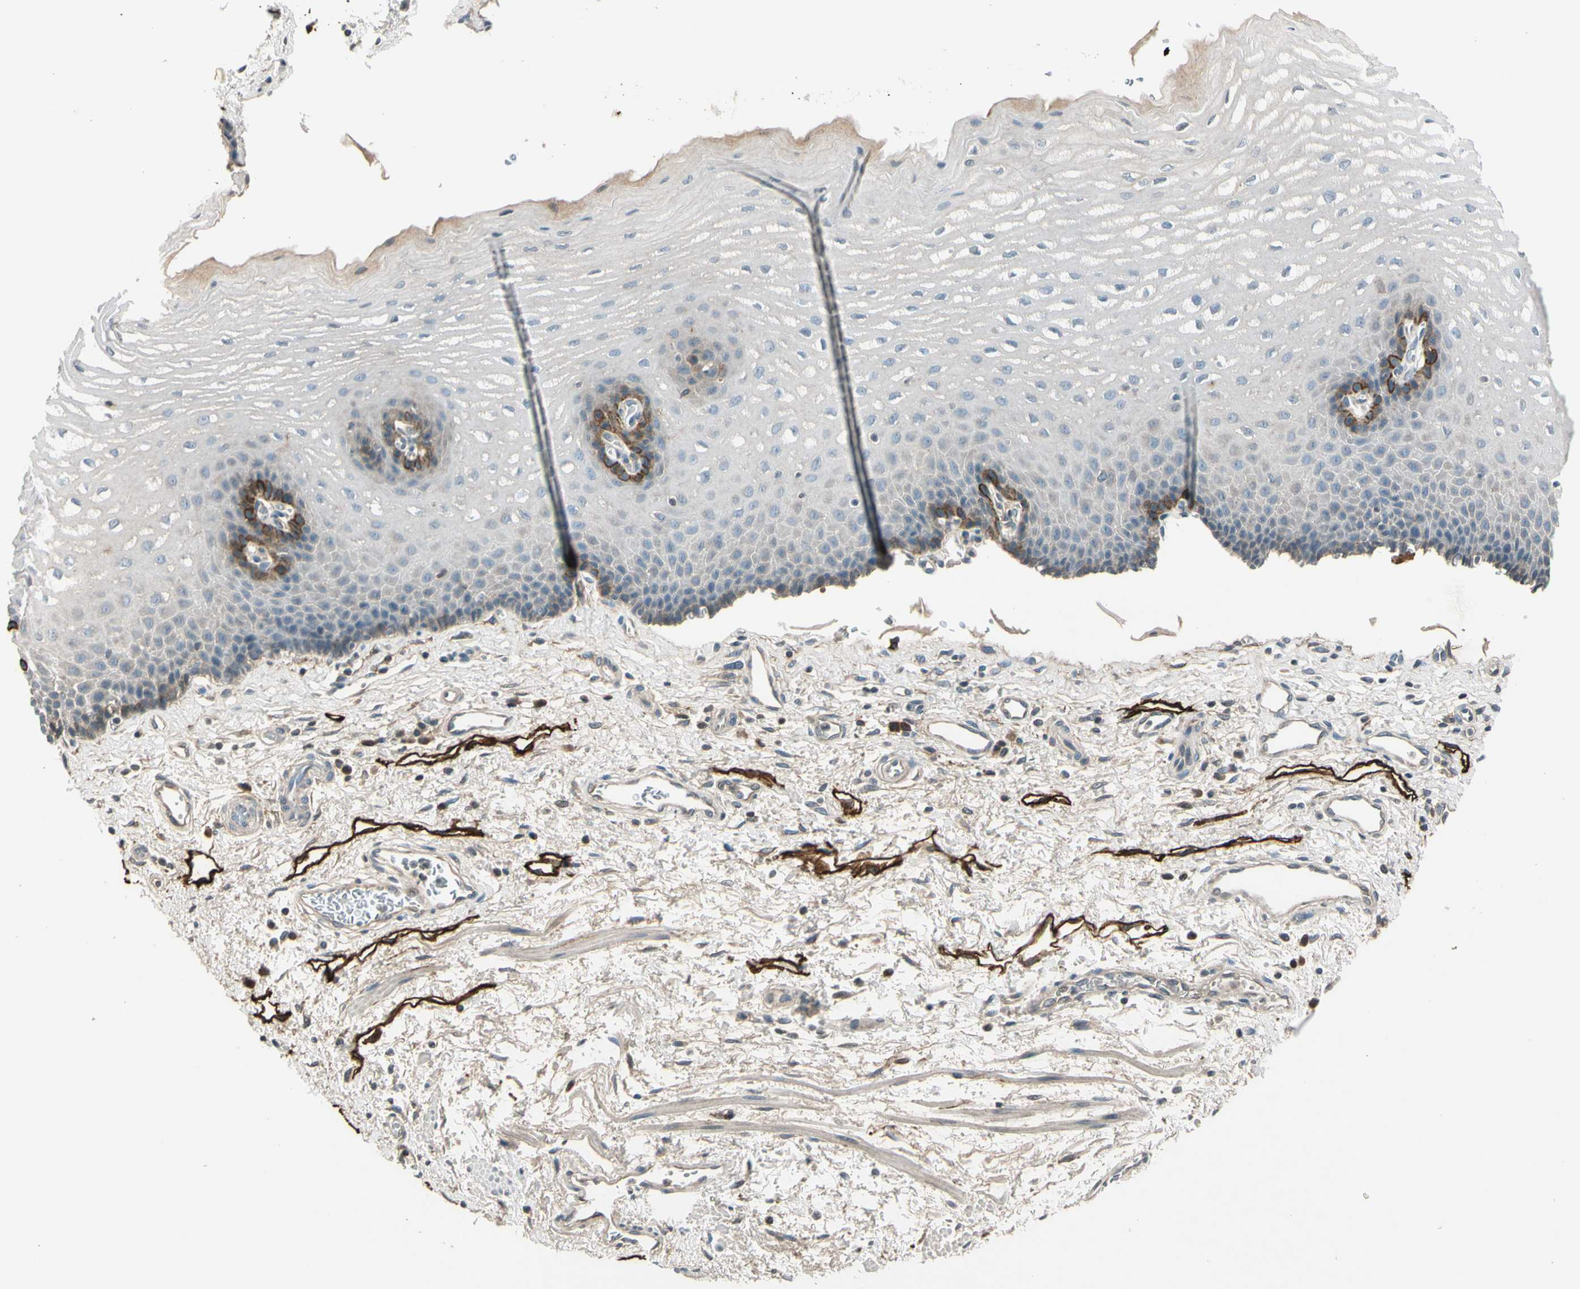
{"staining": {"intensity": "moderate", "quantity": "<25%", "location": "cytoplasmic/membranous"}, "tissue": "esophagus", "cell_type": "Squamous epithelial cells", "image_type": "normal", "snomed": [{"axis": "morphology", "description": "Normal tissue, NOS"}, {"axis": "topography", "description": "Esophagus"}], "caption": "Human esophagus stained with a brown dye reveals moderate cytoplasmic/membranous positive expression in about <25% of squamous epithelial cells.", "gene": "PDPN", "patient": {"sex": "male", "age": 54}}